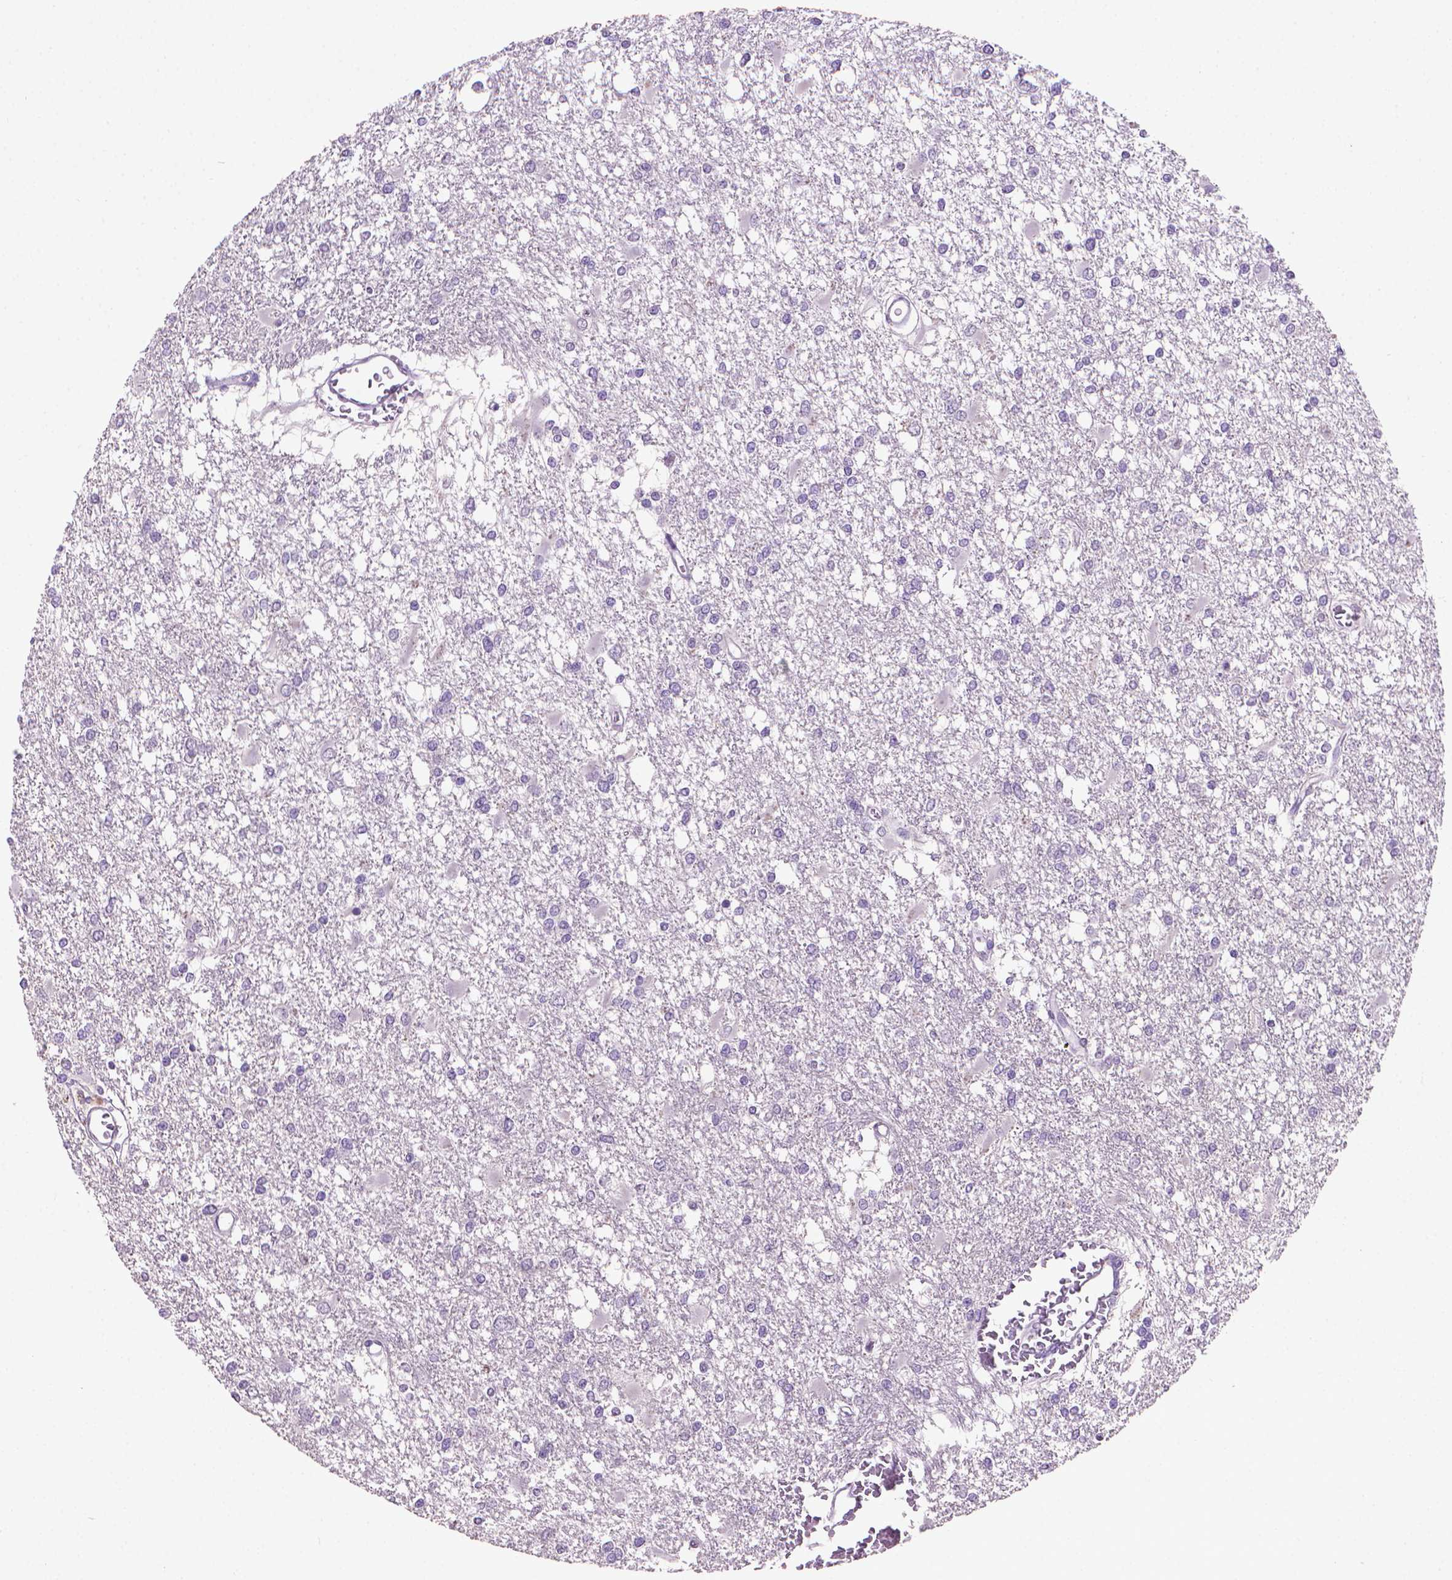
{"staining": {"intensity": "negative", "quantity": "none", "location": "none"}, "tissue": "glioma", "cell_type": "Tumor cells", "image_type": "cancer", "snomed": [{"axis": "morphology", "description": "Glioma, malignant, High grade"}, {"axis": "topography", "description": "Cerebral cortex"}], "caption": "IHC photomicrograph of neoplastic tissue: glioma stained with DAB (3,3'-diaminobenzidine) shows no significant protein staining in tumor cells.", "gene": "MUC1", "patient": {"sex": "male", "age": 79}}